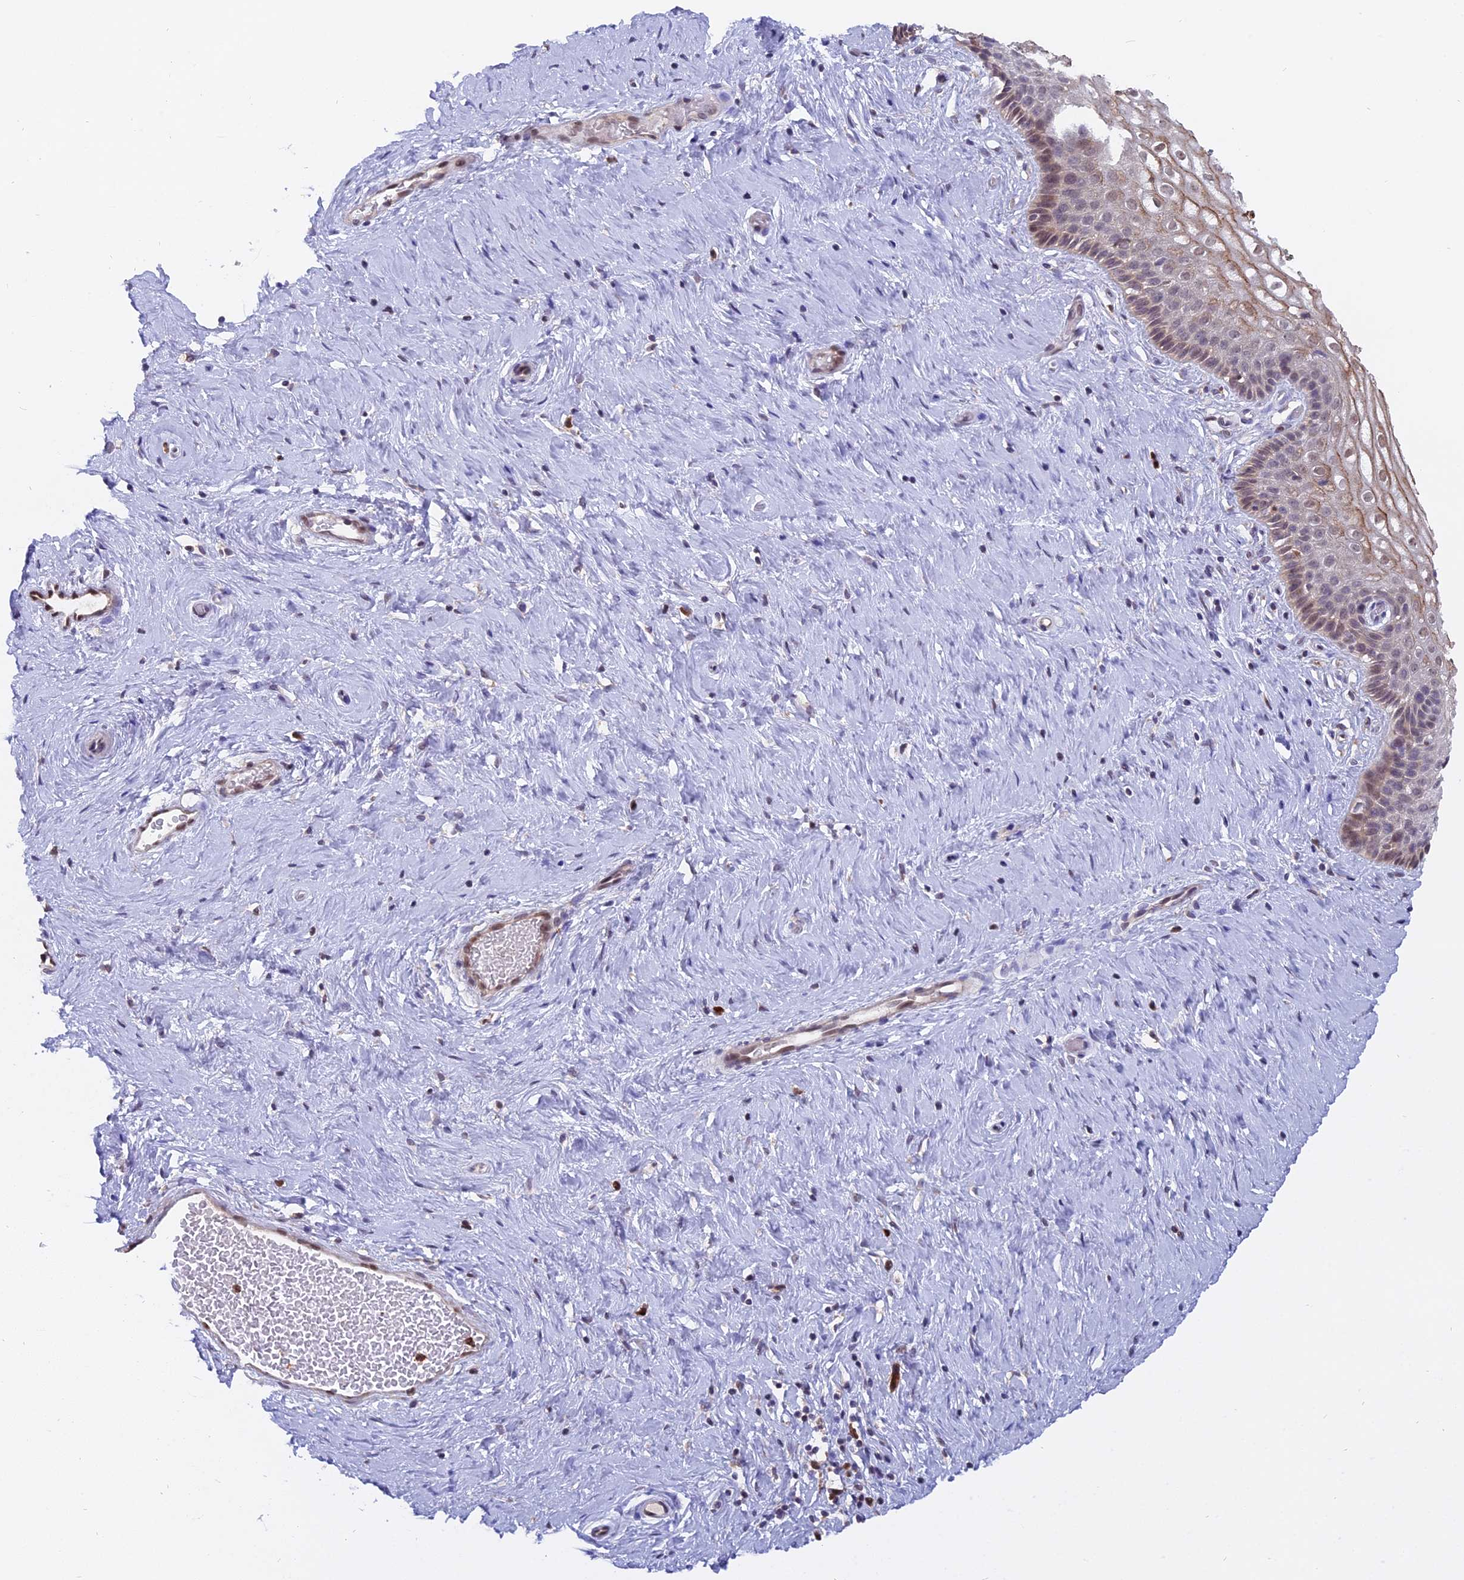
{"staining": {"intensity": "moderate", "quantity": ">75%", "location": "cytoplasmic/membranous,nuclear"}, "tissue": "cervix", "cell_type": "Glandular cells", "image_type": "normal", "snomed": [{"axis": "morphology", "description": "Normal tissue, NOS"}, {"axis": "topography", "description": "Cervix"}], "caption": "Immunohistochemical staining of normal human cervix shows medium levels of moderate cytoplasmic/membranous,nuclear positivity in about >75% of glandular cells. (Stains: DAB in brown, nuclei in blue, Microscopy: brightfield microscopy at high magnification).", "gene": "FAM118B", "patient": {"sex": "female", "age": 33}}